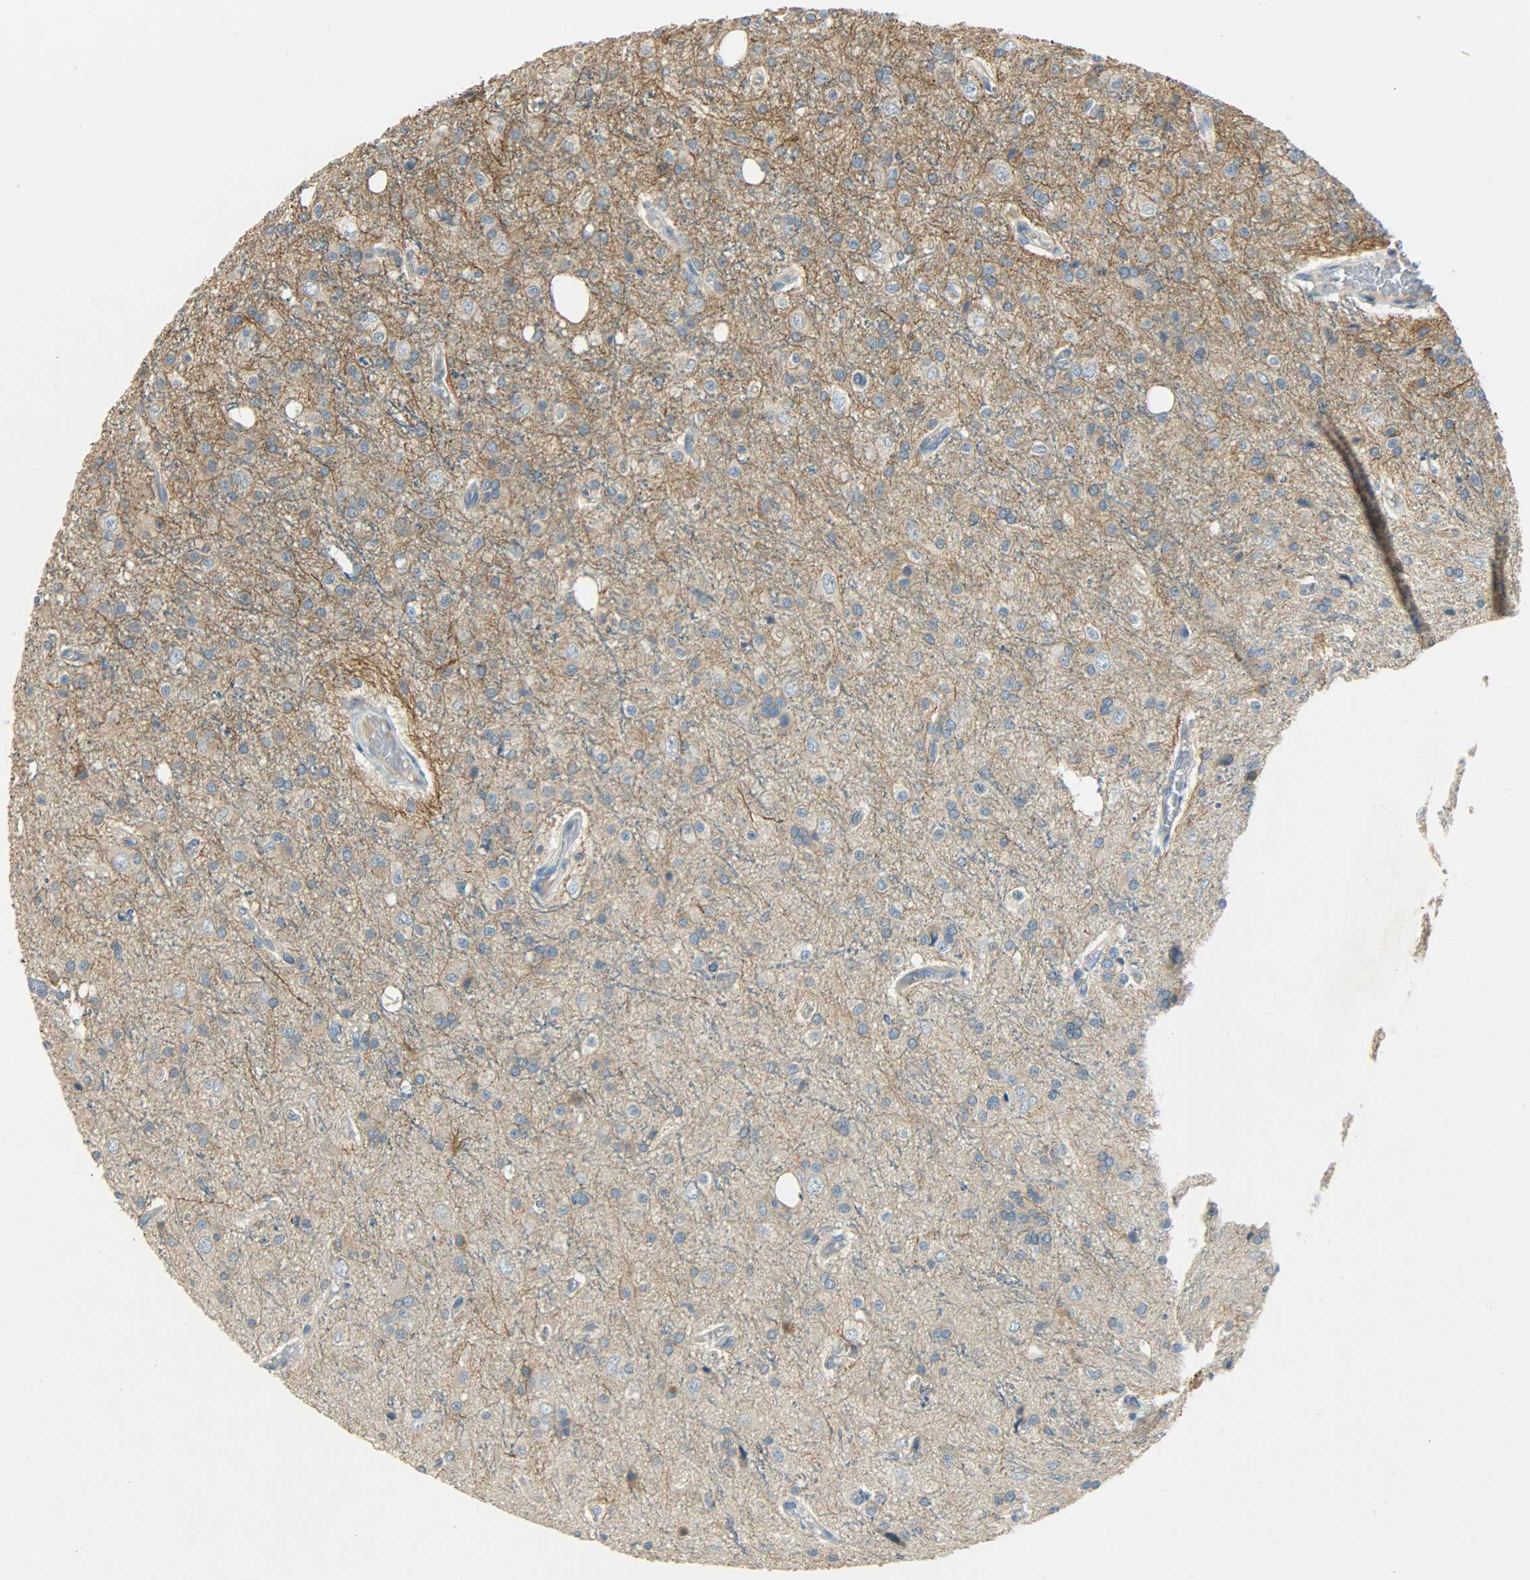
{"staining": {"intensity": "moderate", "quantity": ">75%", "location": "cytoplasmic/membranous"}, "tissue": "glioma", "cell_type": "Tumor cells", "image_type": "cancer", "snomed": [{"axis": "morphology", "description": "Glioma, malignant, High grade"}, {"axis": "topography", "description": "Brain"}], "caption": "A high-resolution histopathology image shows IHC staining of malignant glioma (high-grade), which demonstrates moderate cytoplasmic/membranous positivity in approximately >75% of tumor cells.", "gene": "DSG2", "patient": {"sex": "male", "age": 47}}